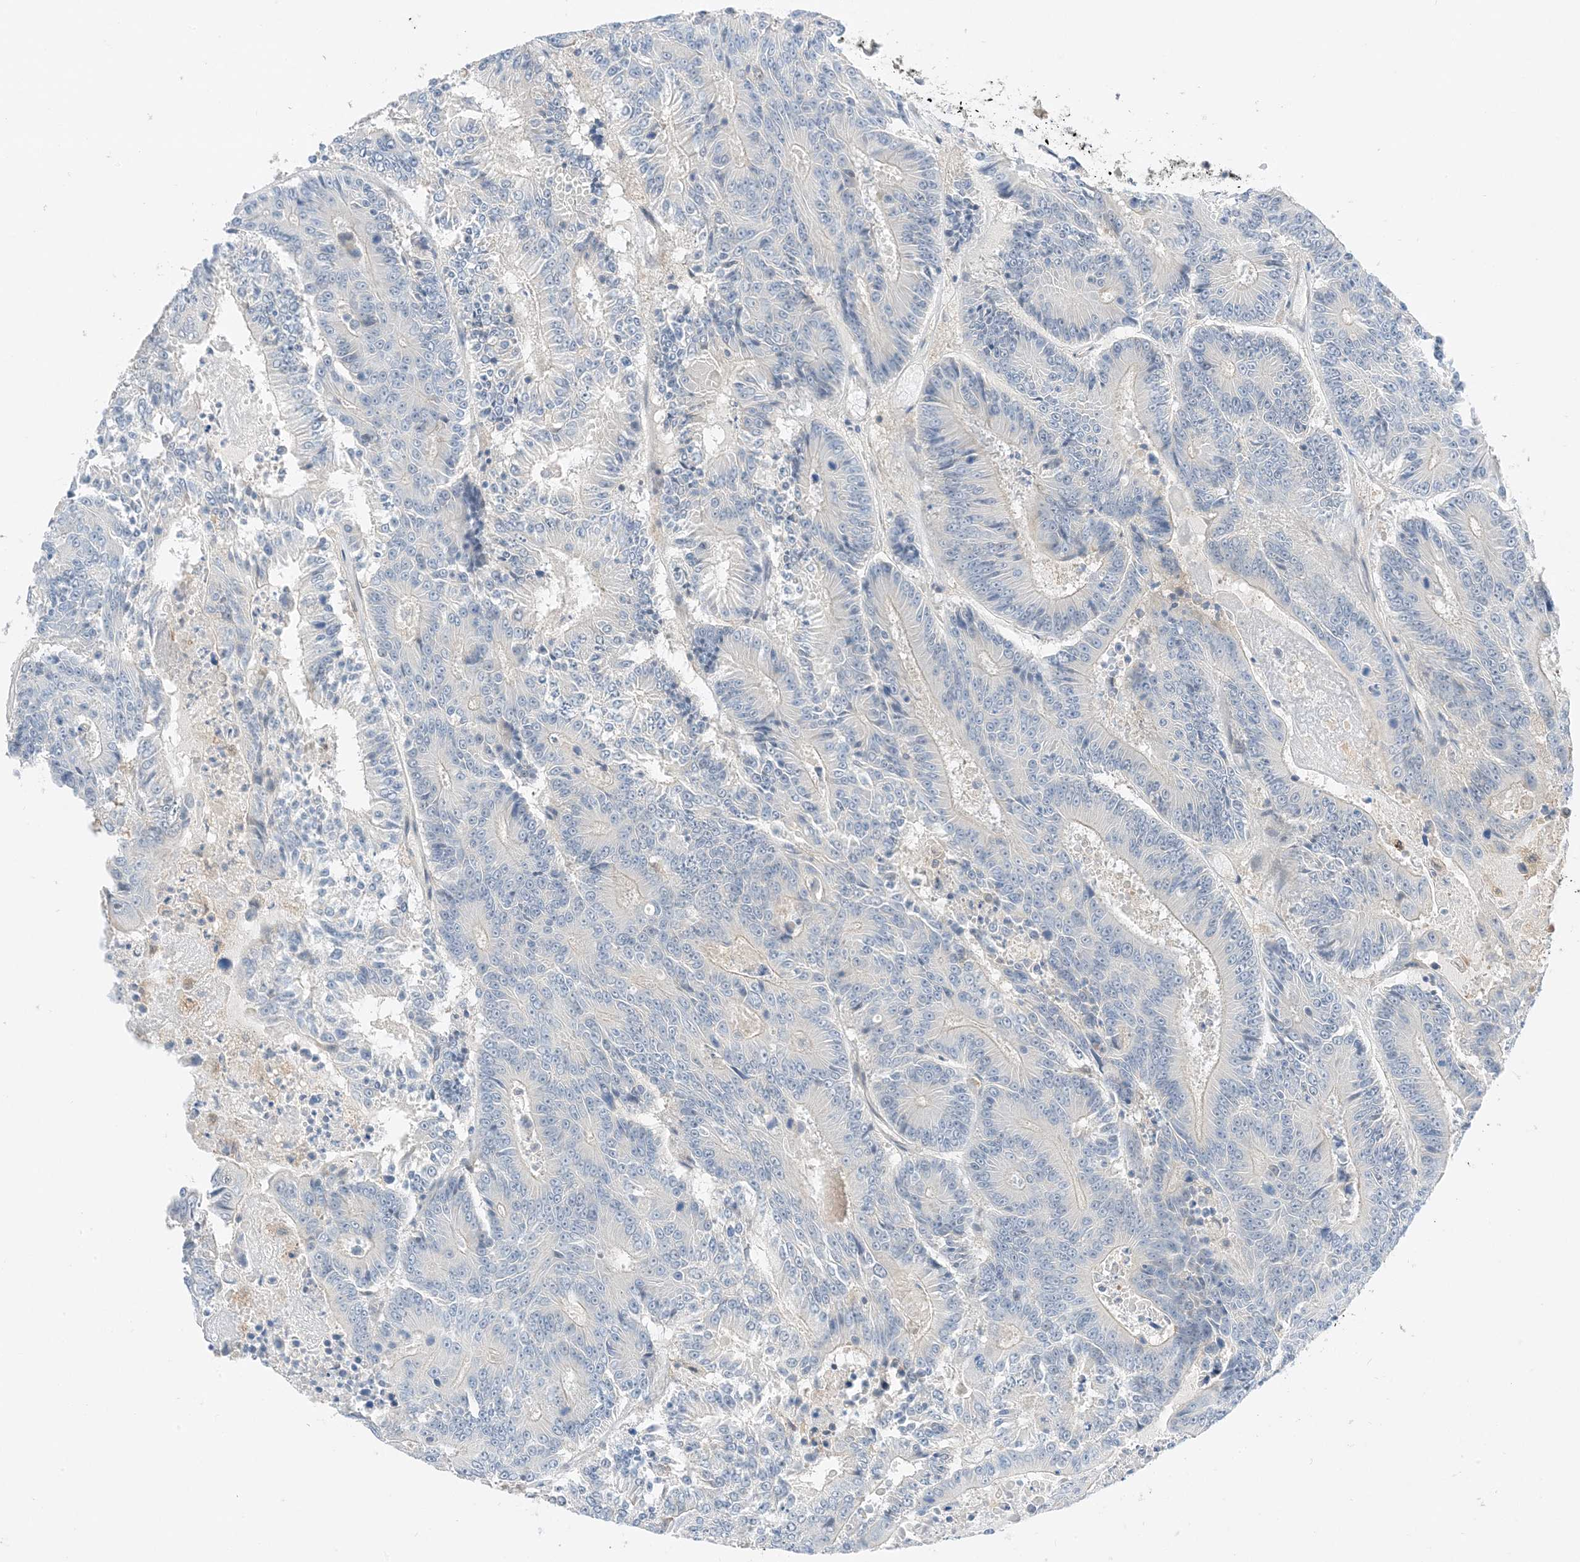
{"staining": {"intensity": "negative", "quantity": "none", "location": "none"}, "tissue": "colorectal cancer", "cell_type": "Tumor cells", "image_type": "cancer", "snomed": [{"axis": "morphology", "description": "Adenocarcinoma, NOS"}, {"axis": "topography", "description": "Colon"}], "caption": "The micrograph shows no significant positivity in tumor cells of colorectal cancer. (DAB (3,3'-diaminobenzidine) IHC, high magnification).", "gene": "KIFBP", "patient": {"sex": "male", "age": 83}}